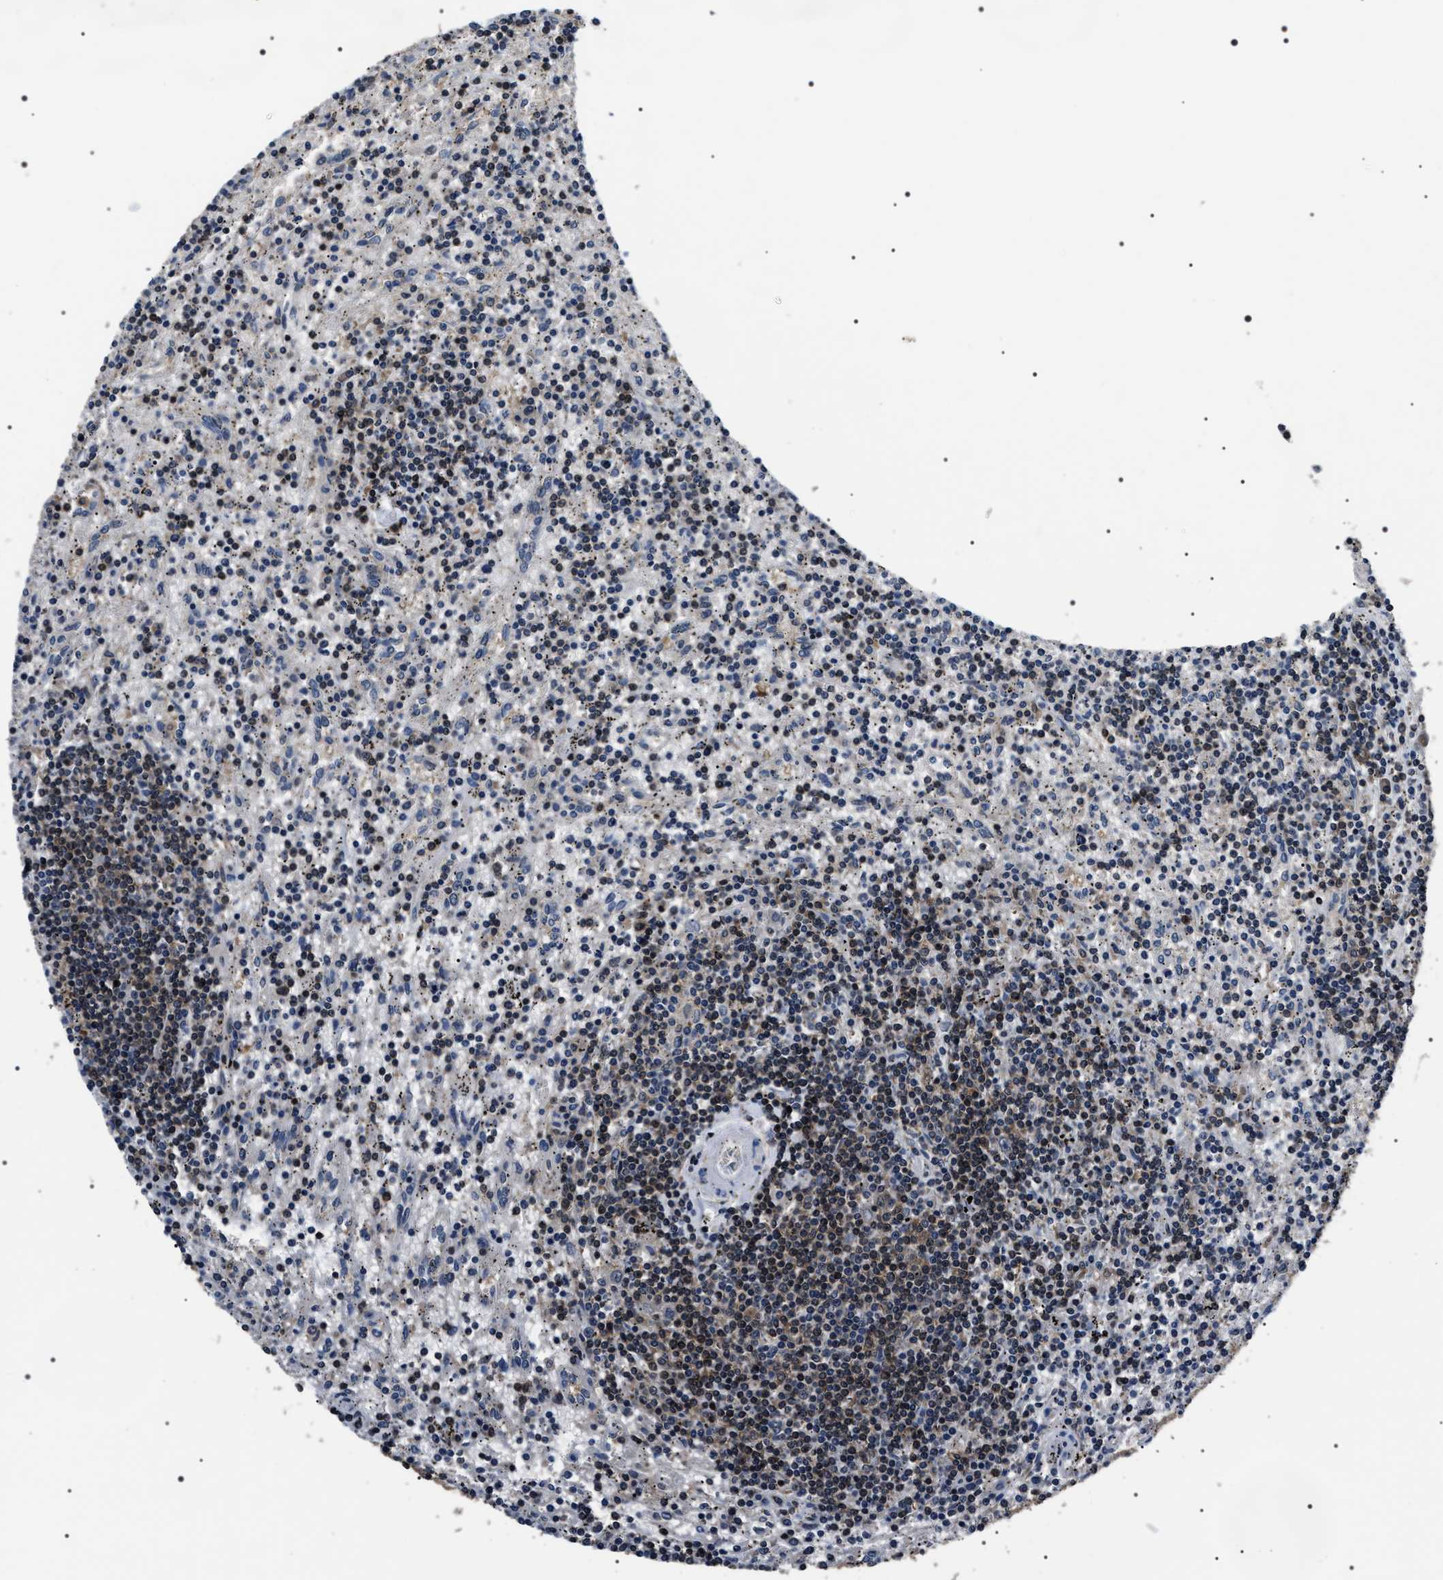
{"staining": {"intensity": "moderate", "quantity": "<25%", "location": "cytoplasmic/membranous,nuclear"}, "tissue": "lymphoma", "cell_type": "Tumor cells", "image_type": "cancer", "snomed": [{"axis": "morphology", "description": "Malignant lymphoma, non-Hodgkin's type, Low grade"}, {"axis": "topography", "description": "Spleen"}], "caption": "Human lymphoma stained with a protein marker displays moderate staining in tumor cells.", "gene": "SIPA1", "patient": {"sex": "male", "age": 76}}